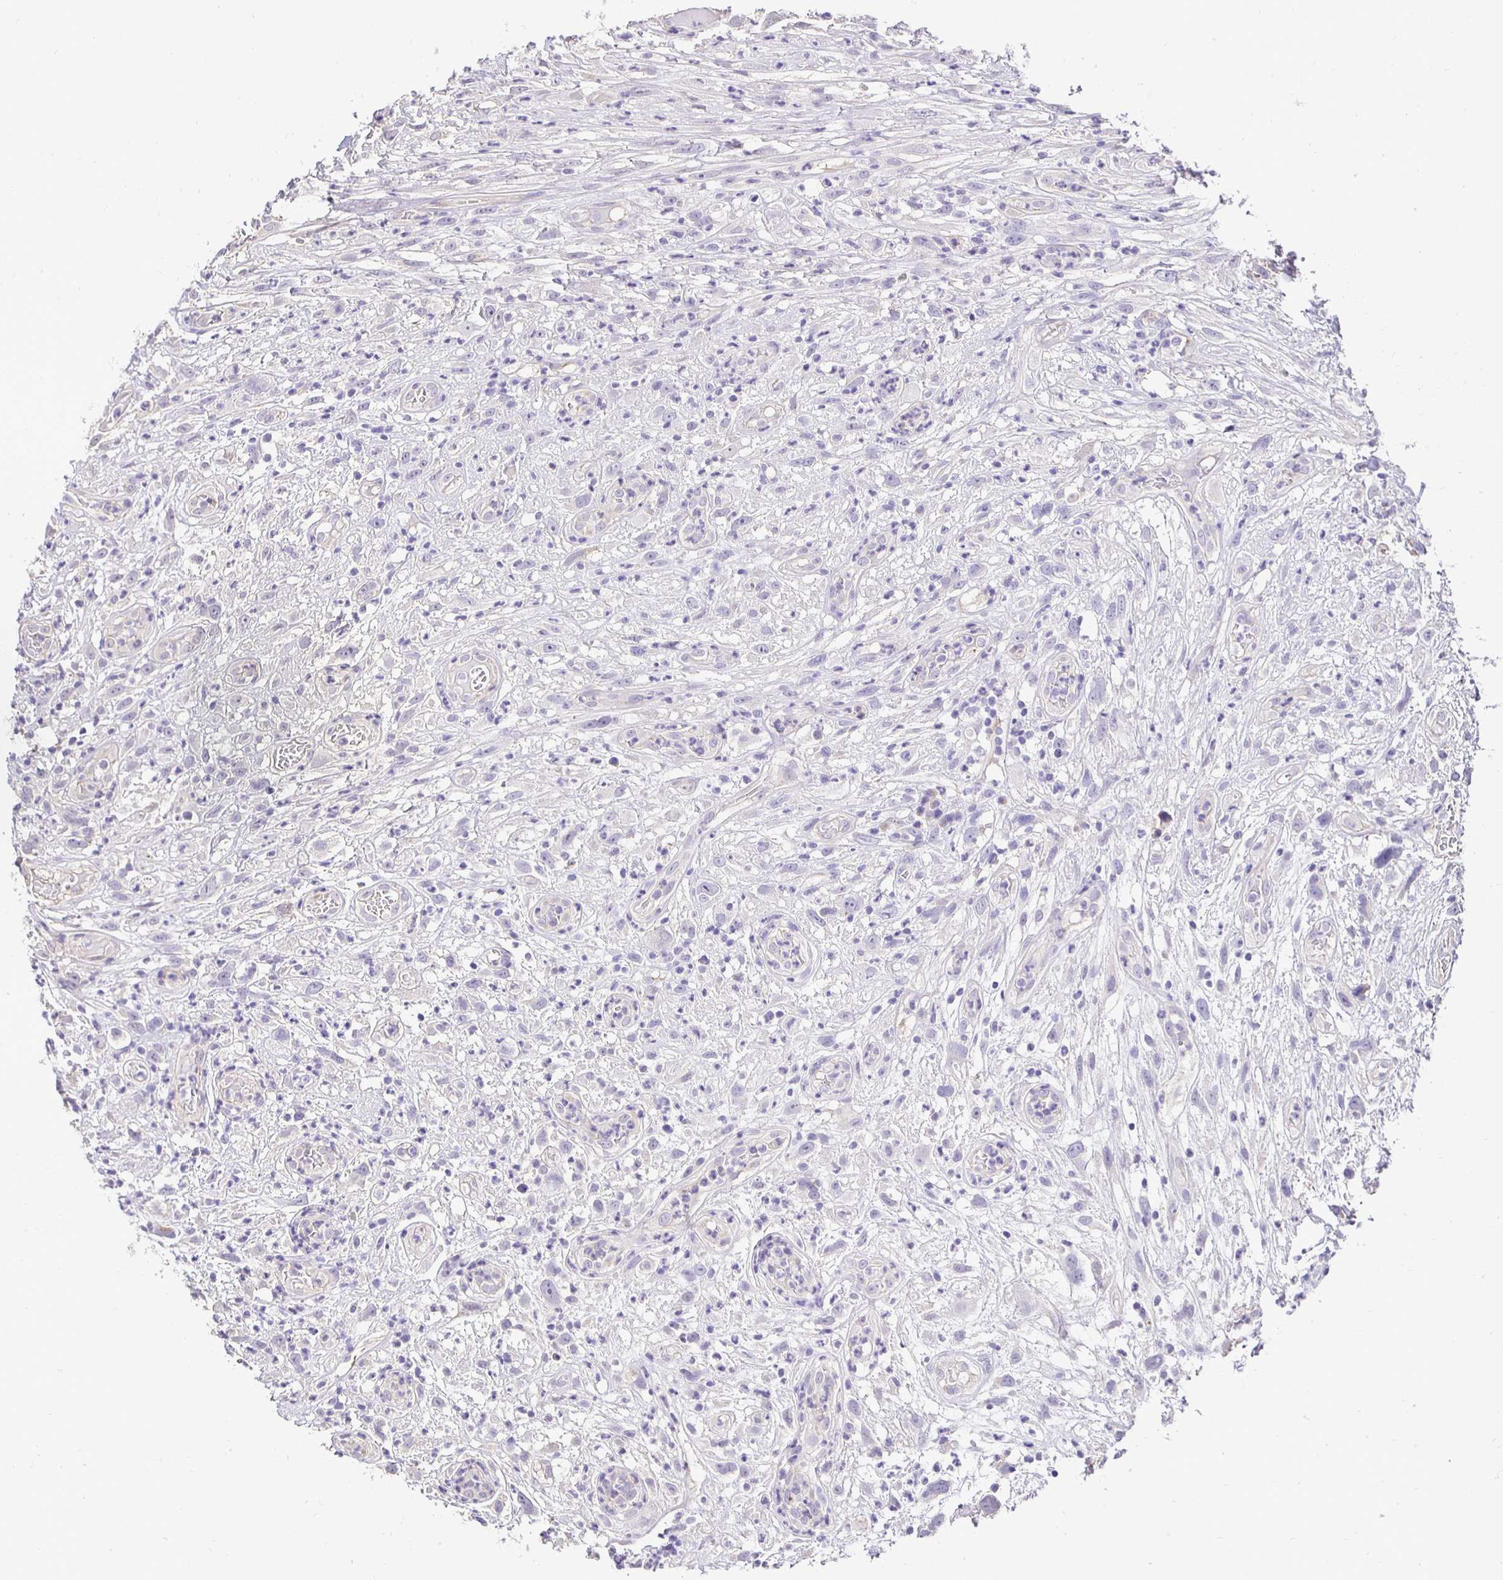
{"staining": {"intensity": "negative", "quantity": "none", "location": "none"}, "tissue": "head and neck cancer", "cell_type": "Tumor cells", "image_type": "cancer", "snomed": [{"axis": "morphology", "description": "Squamous cell carcinoma, NOS"}, {"axis": "topography", "description": "Head-Neck"}], "caption": "Immunohistochemistry (IHC) of human head and neck cancer exhibits no positivity in tumor cells. (DAB (3,3'-diaminobenzidine) IHC visualized using brightfield microscopy, high magnification).", "gene": "SLC9A1", "patient": {"sex": "male", "age": 65}}